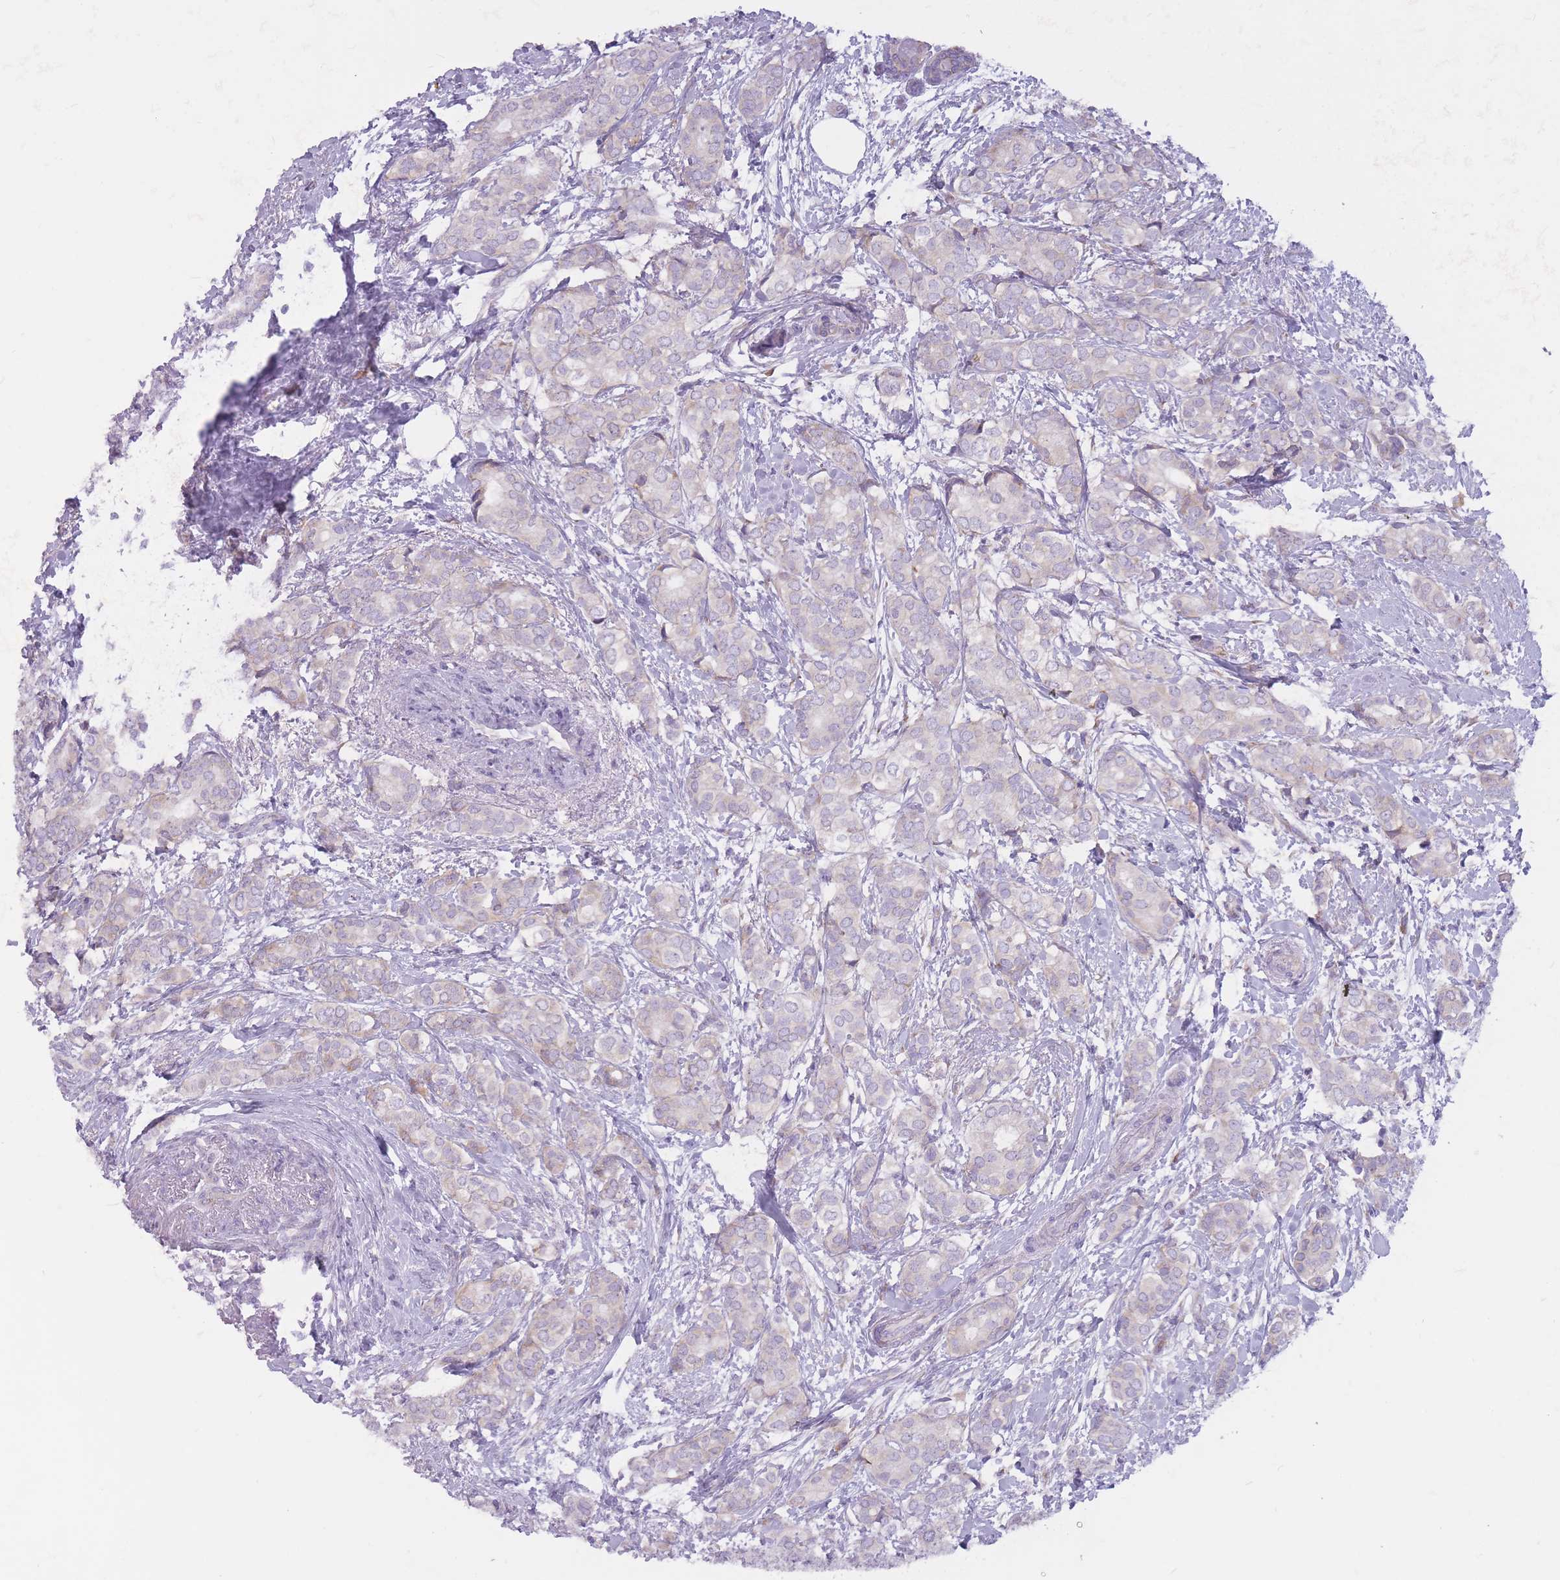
{"staining": {"intensity": "negative", "quantity": "none", "location": "none"}, "tissue": "breast cancer", "cell_type": "Tumor cells", "image_type": "cancer", "snomed": [{"axis": "morphology", "description": "Duct carcinoma"}, {"axis": "topography", "description": "Breast"}], "caption": "An immunohistochemistry image of breast intraductal carcinoma is shown. There is no staining in tumor cells of breast intraductal carcinoma. (Immunohistochemistry, brightfield microscopy, high magnification).", "gene": "RPL18", "patient": {"sex": "female", "age": 73}}